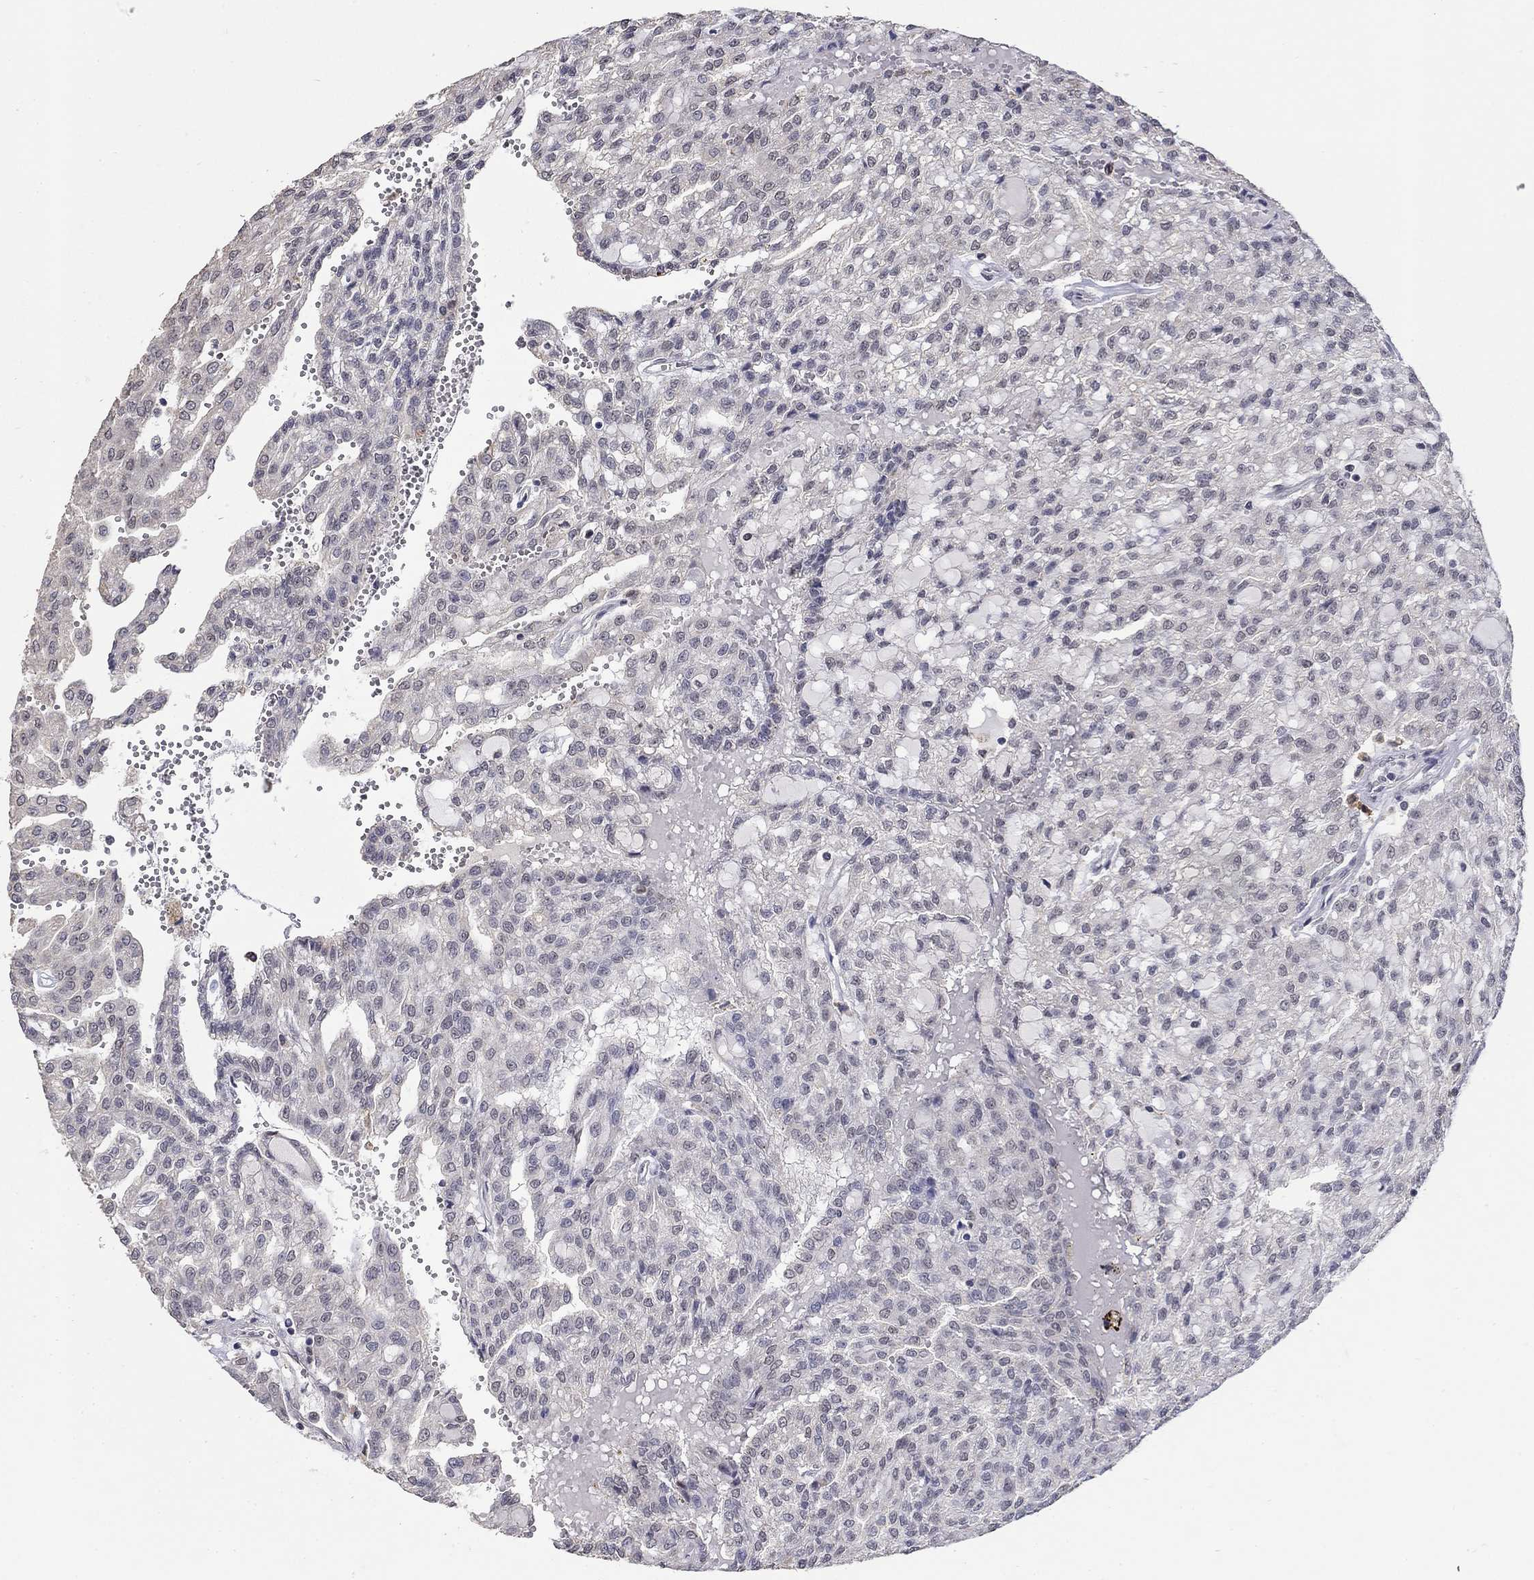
{"staining": {"intensity": "negative", "quantity": "none", "location": "none"}, "tissue": "renal cancer", "cell_type": "Tumor cells", "image_type": "cancer", "snomed": [{"axis": "morphology", "description": "Adenocarcinoma, NOS"}, {"axis": "topography", "description": "Kidney"}], "caption": "The immunohistochemistry (IHC) micrograph has no significant staining in tumor cells of renal cancer (adenocarcinoma) tissue. Brightfield microscopy of IHC stained with DAB (3,3'-diaminobenzidine) (brown) and hematoxylin (blue), captured at high magnification.", "gene": "GRIA3", "patient": {"sex": "male", "age": 63}}